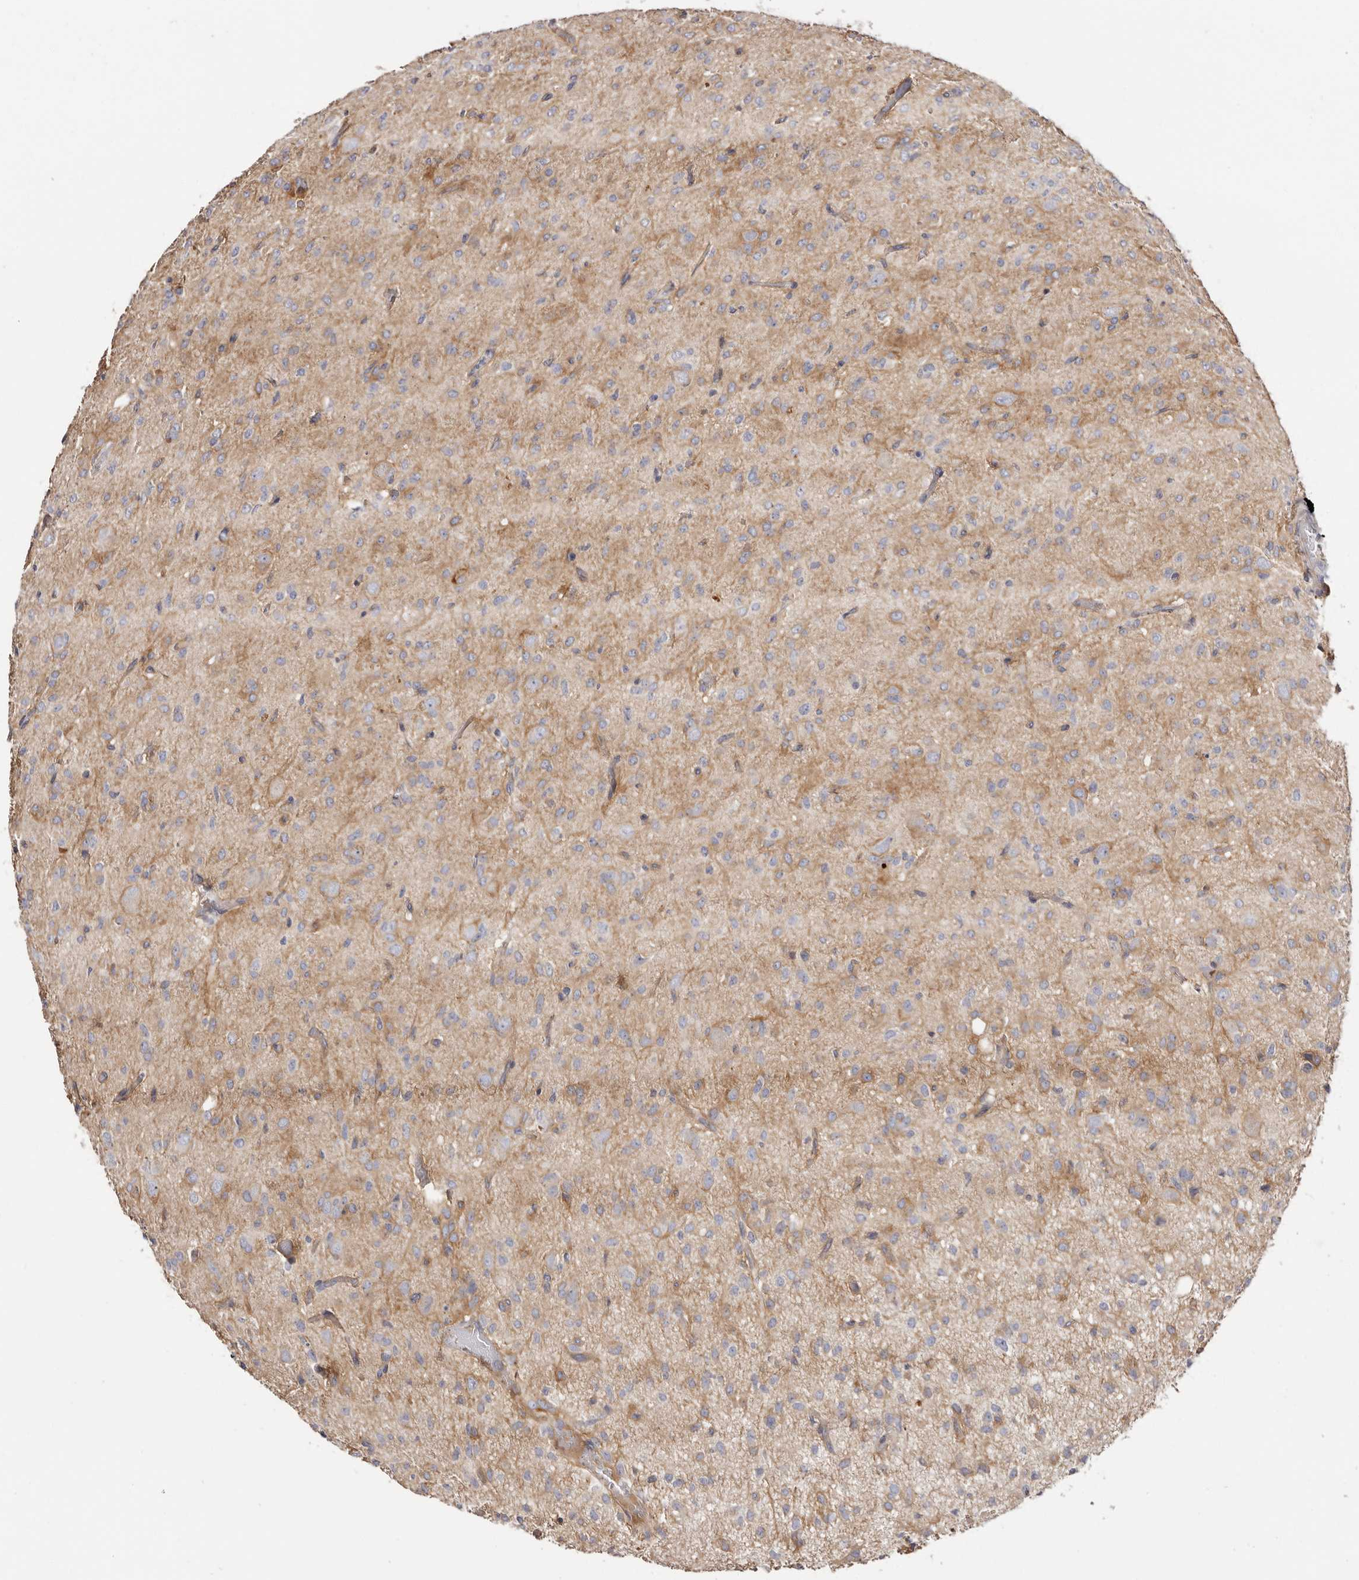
{"staining": {"intensity": "weak", "quantity": "25%-75%", "location": "cytoplasmic/membranous"}, "tissue": "glioma", "cell_type": "Tumor cells", "image_type": "cancer", "snomed": [{"axis": "morphology", "description": "Glioma, malignant, High grade"}, {"axis": "topography", "description": "Brain"}], "caption": "A low amount of weak cytoplasmic/membranous staining is seen in approximately 25%-75% of tumor cells in malignant high-grade glioma tissue. (DAB IHC, brown staining for protein, blue staining for nuclei).", "gene": "STK16", "patient": {"sex": "female", "age": 59}}